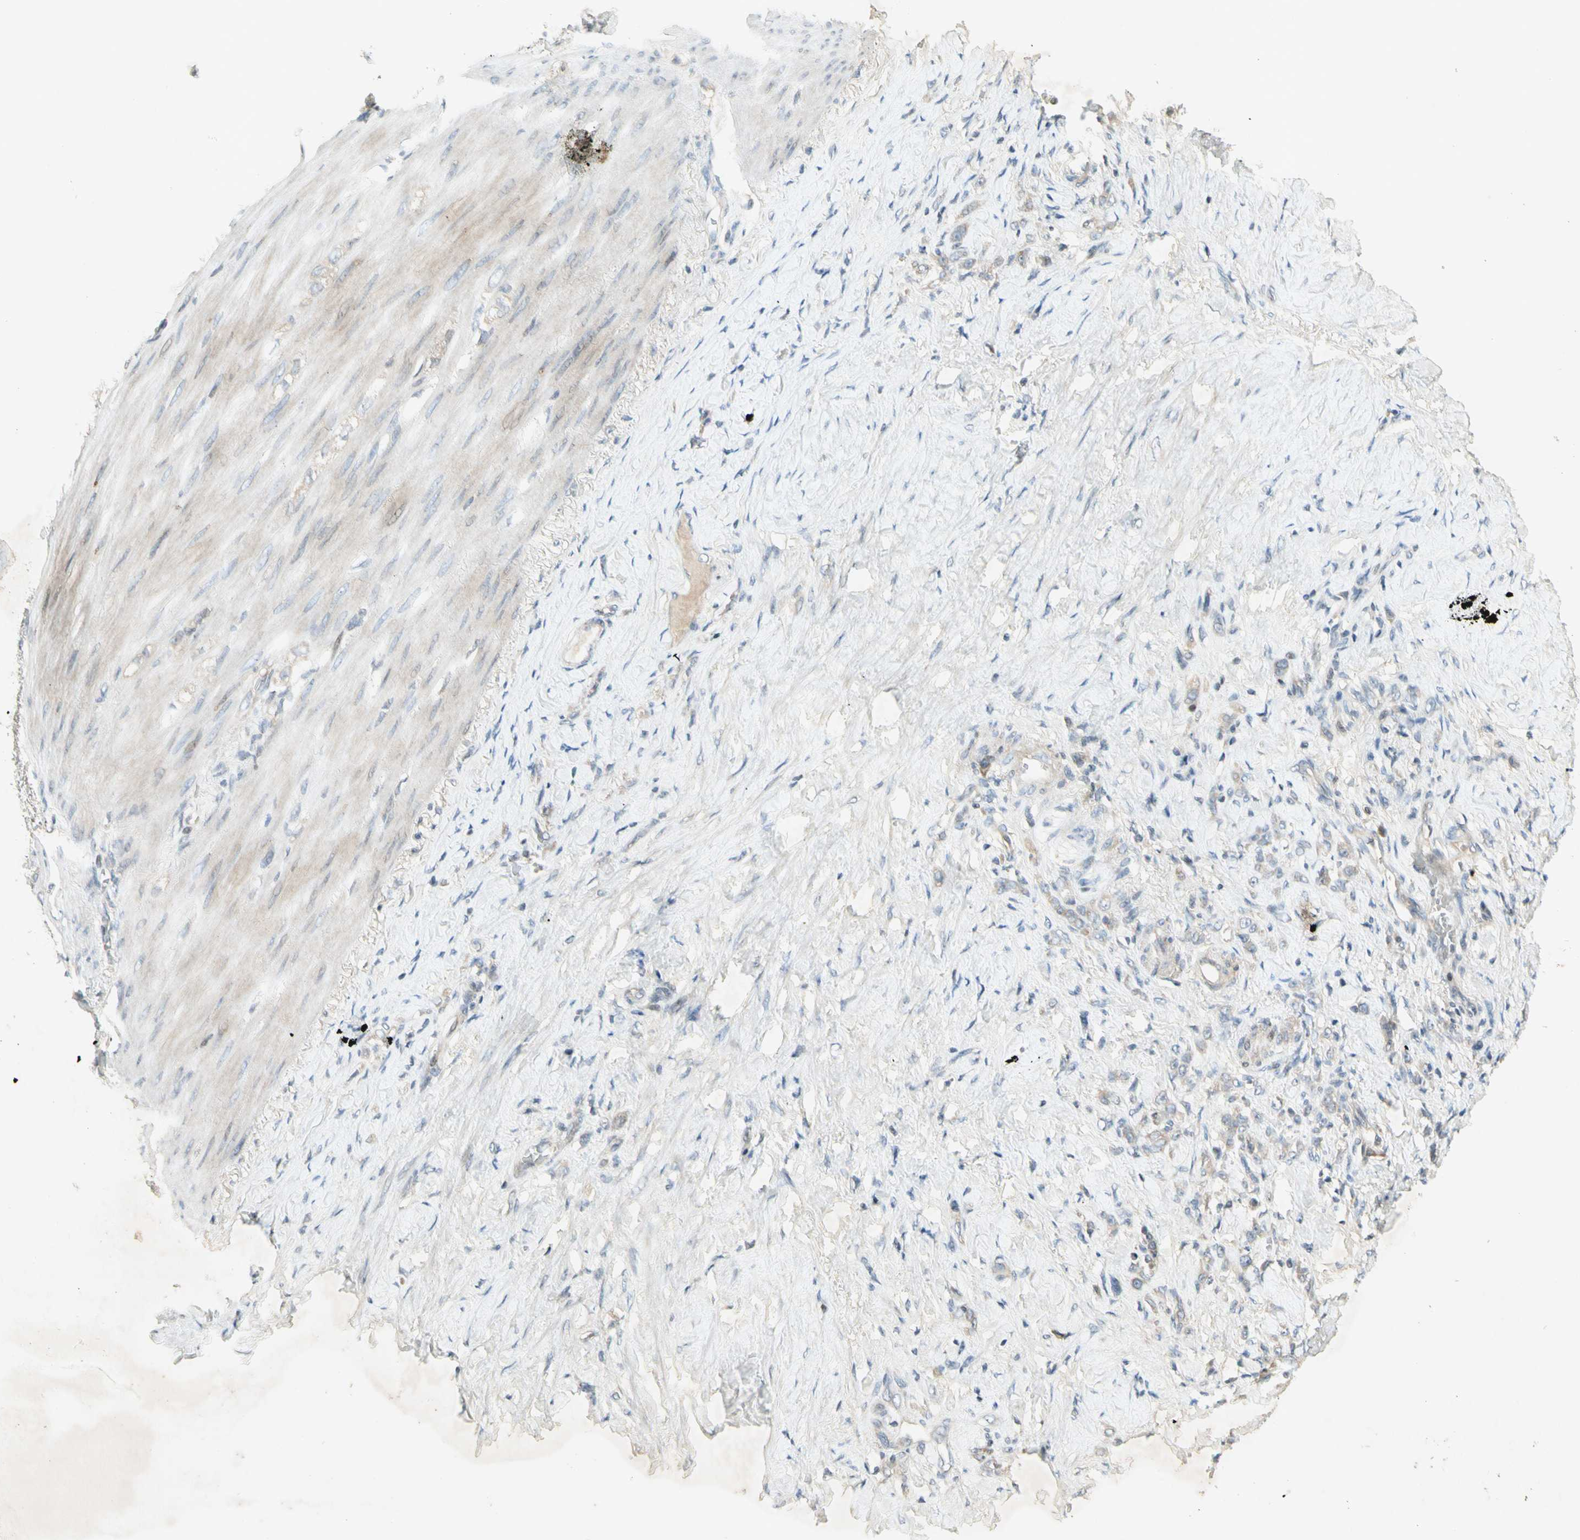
{"staining": {"intensity": "weak", "quantity": "<25%", "location": "cytoplasmic/membranous"}, "tissue": "stomach cancer", "cell_type": "Tumor cells", "image_type": "cancer", "snomed": [{"axis": "morphology", "description": "Adenocarcinoma, NOS"}, {"axis": "topography", "description": "Stomach"}], "caption": "The IHC photomicrograph has no significant staining in tumor cells of stomach cancer (adenocarcinoma) tissue. (DAB (3,3'-diaminobenzidine) immunohistochemistry with hematoxylin counter stain).", "gene": "ETF1", "patient": {"sex": "male", "age": 82}}